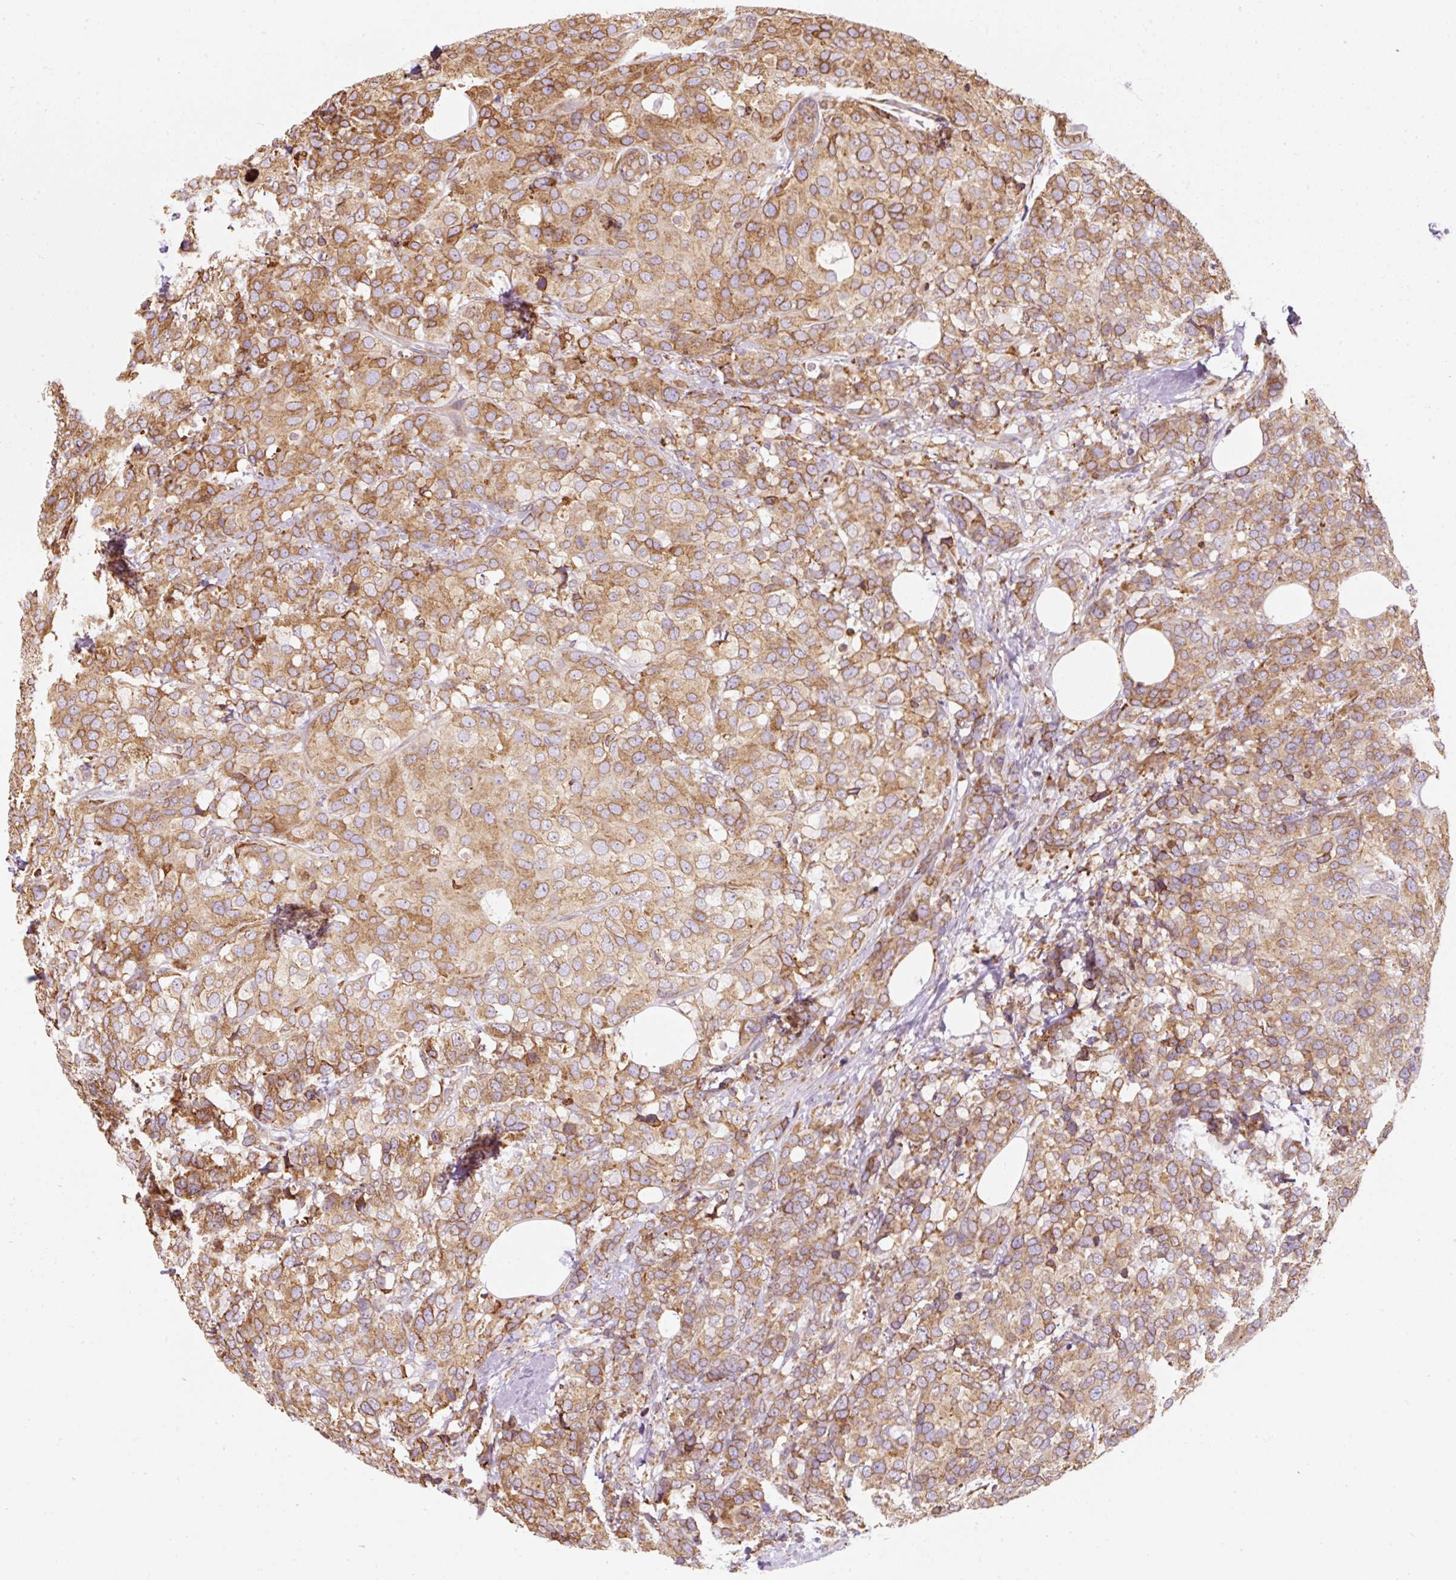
{"staining": {"intensity": "moderate", "quantity": ">75%", "location": "cytoplasmic/membranous"}, "tissue": "breast cancer", "cell_type": "Tumor cells", "image_type": "cancer", "snomed": [{"axis": "morphology", "description": "Lobular carcinoma"}, {"axis": "topography", "description": "Breast"}], "caption": "Breast lobular carcinoma tissue displays moderate cytoplasmic/membranous positivity in approximately >75% of tumor cells, visualized by immunohistochemistry.", "gene": "PRKCSH", "patient": {"sex": "female", "age": 59}}